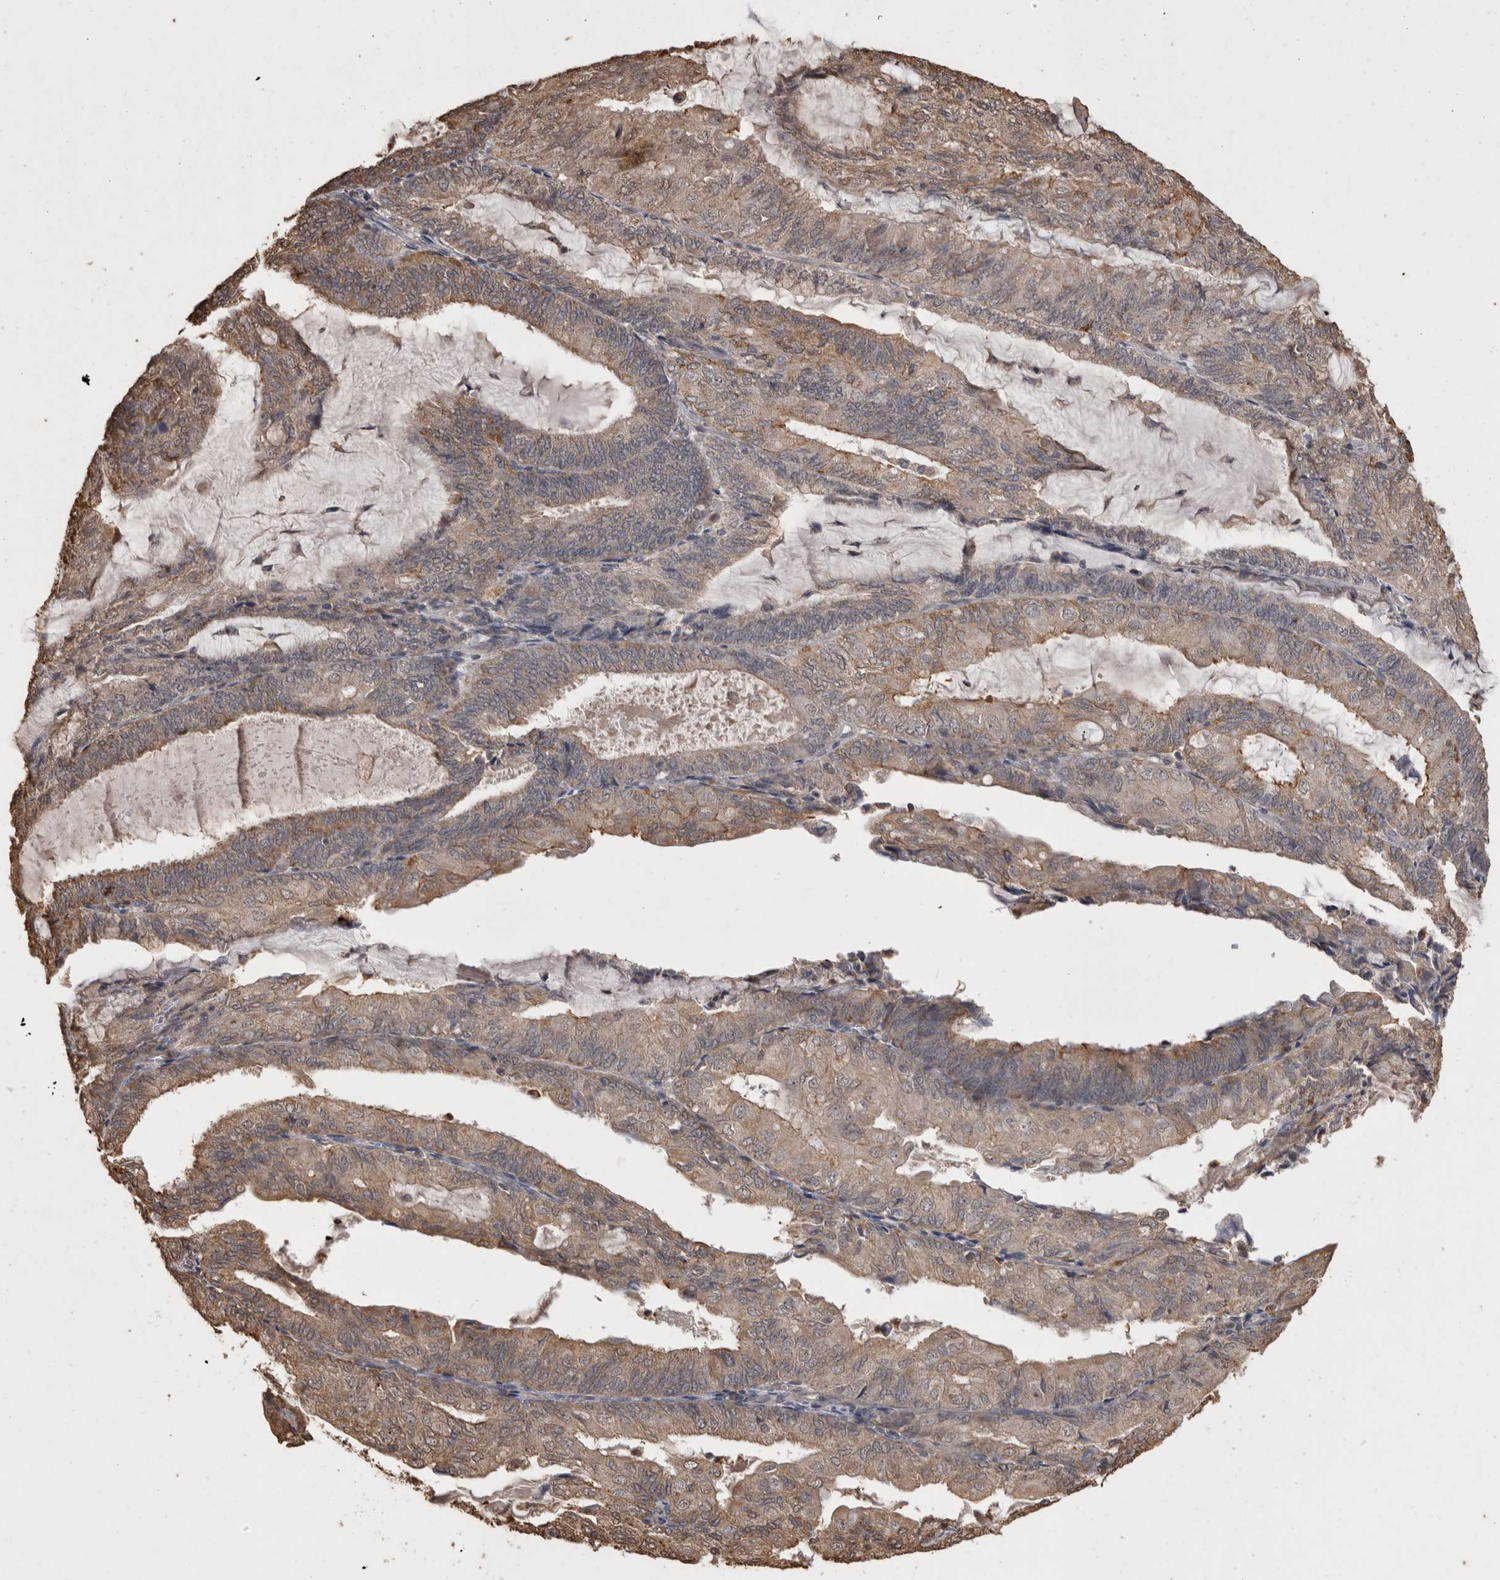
{"staining": {"intensity": "moderate", "quantity": "25%-75%", "location": "cytoplasmic/membranous"}, "tissue": "endometrial cancer", "cell_type": "Tumor cells", "image_type": "cancer", "snomed": [{"axis": "morphology", "description": "Adenocarcinoma, NOS"}, {"axis": "topography", "description": "Endometrium"}], "caption": "Brown immunohistochemical staining in human endometrial cancer (adenocarcinoma) reveals moderate cytoplasmic/membranous staining in approximately 25%-75% of tumor cells.", "gene": "SOCS5", "patient": {"sex": "female", "age": 81}}